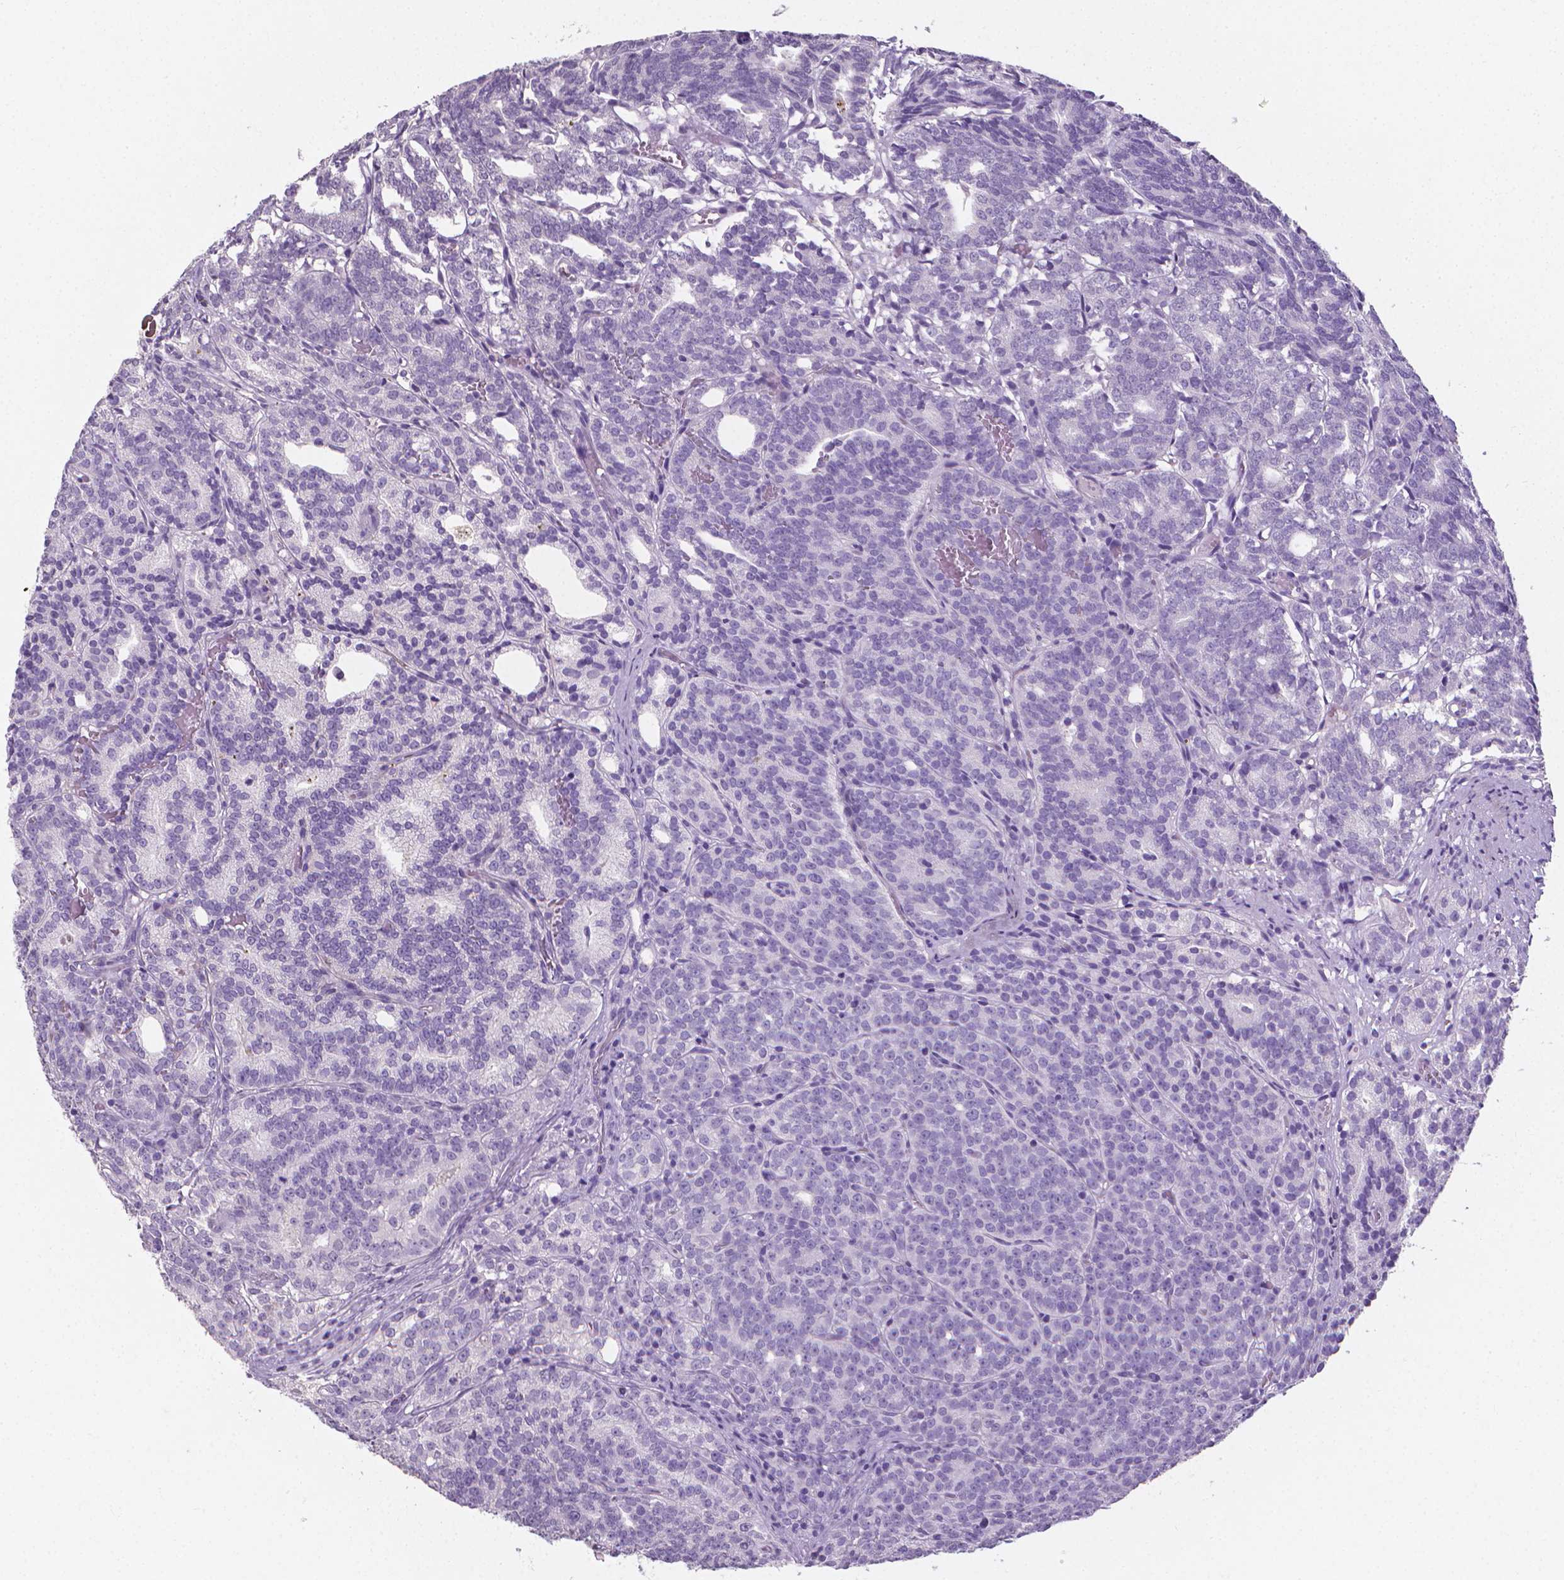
{"staining": {"intensity": "negative", "quantity": "none", "location": "none"}, "tissue": "prostate cancer", "cell_type": "Tumor cells", "image_type": "cancer", "snomed": [{"axis": "morphology", "description": "Adenocarcinoma, High grade"}, {"axis": "topography", "description": "Prostate"}], "caption": "This is an IHC image of prostate cancer. There is no expression in tumor cells.", "gene": "XPNPEP2", "patient": {"sex": "male", "age": 53}}